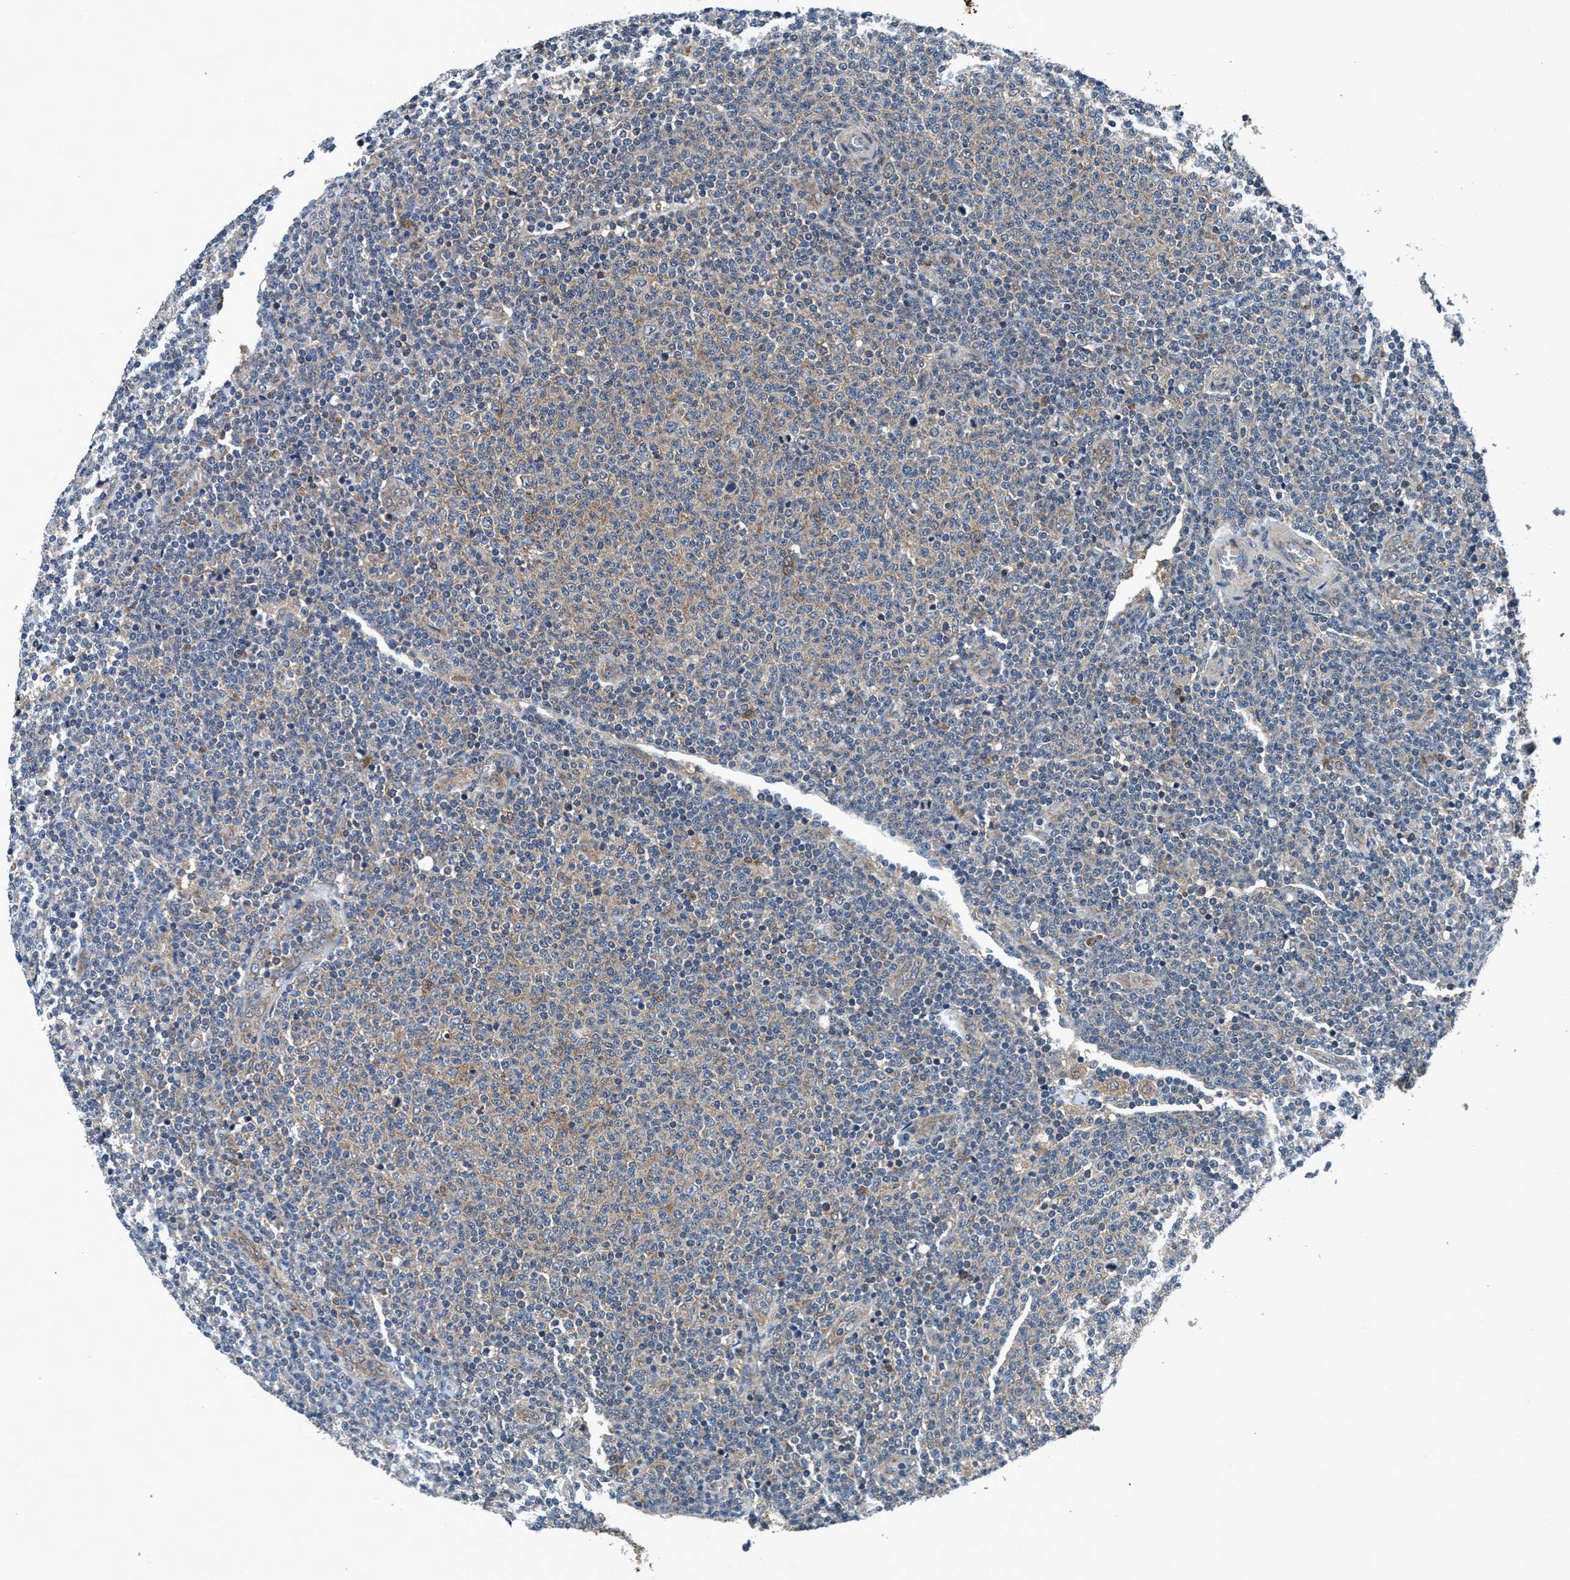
{"staining": {"intensity": "weak", "quantity": "<25%", "location": "cytoplasmic/membranous"}, "tissue": "lymphoma", "cell_type": "Tumor cells", "image_type": "cancer", "snomed": [{"axis": "morphology", "description": "Malignant lymphoma, non-Hodgkin's type, Low grade"}, {"axis": "topography", "description": "Lymph node"}], "caption": "This is a histopathology image of immunohistochemistry staining of low-grade malignant lymphoma, non-Hodgkin's type, which shows no staining in tumor cells.", "gene": "AKT1S1", "patient": {"sex": "male", "age": 66}}